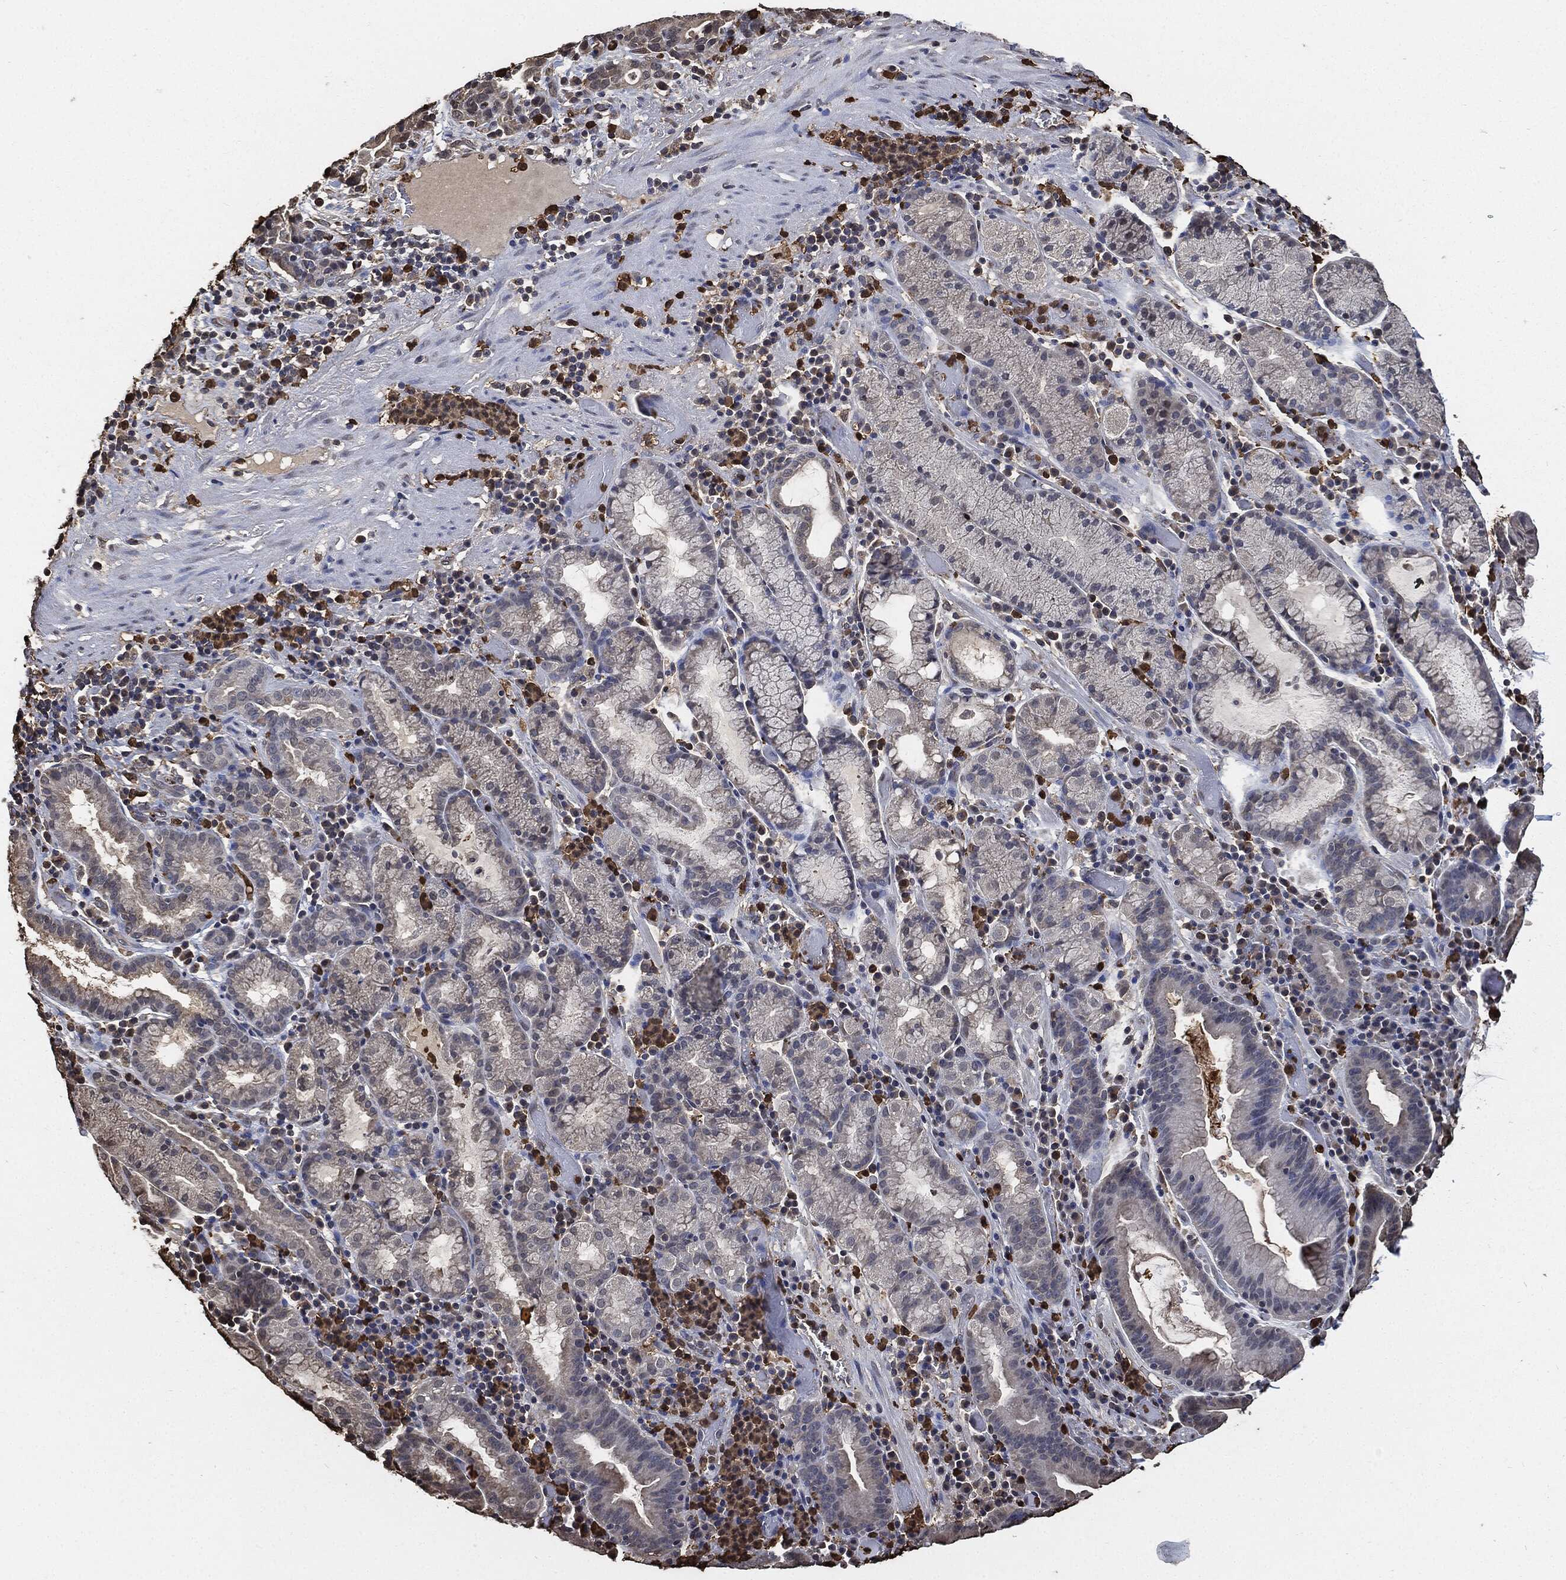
{"staining": {"intensity": "negative", "quantity": "none", "location": "none"}, "tissue": "stomach cancer", "cell_type": "Tumor cells", "image_type": "cancer", "snomed": [{"axis": "morphology", "description": "Adenocarcinoma, NOS"}, {"axis": "topography", "description": "Stomach"}], "caption": "Immunohistochemistry (IHC) photomicrograph of stomach adenocarcinoma stained for a protein (brown), which reveals no staining in tumor cells.", "gene": "S100A9", "patient": {"sex": "male", "age": 79}}